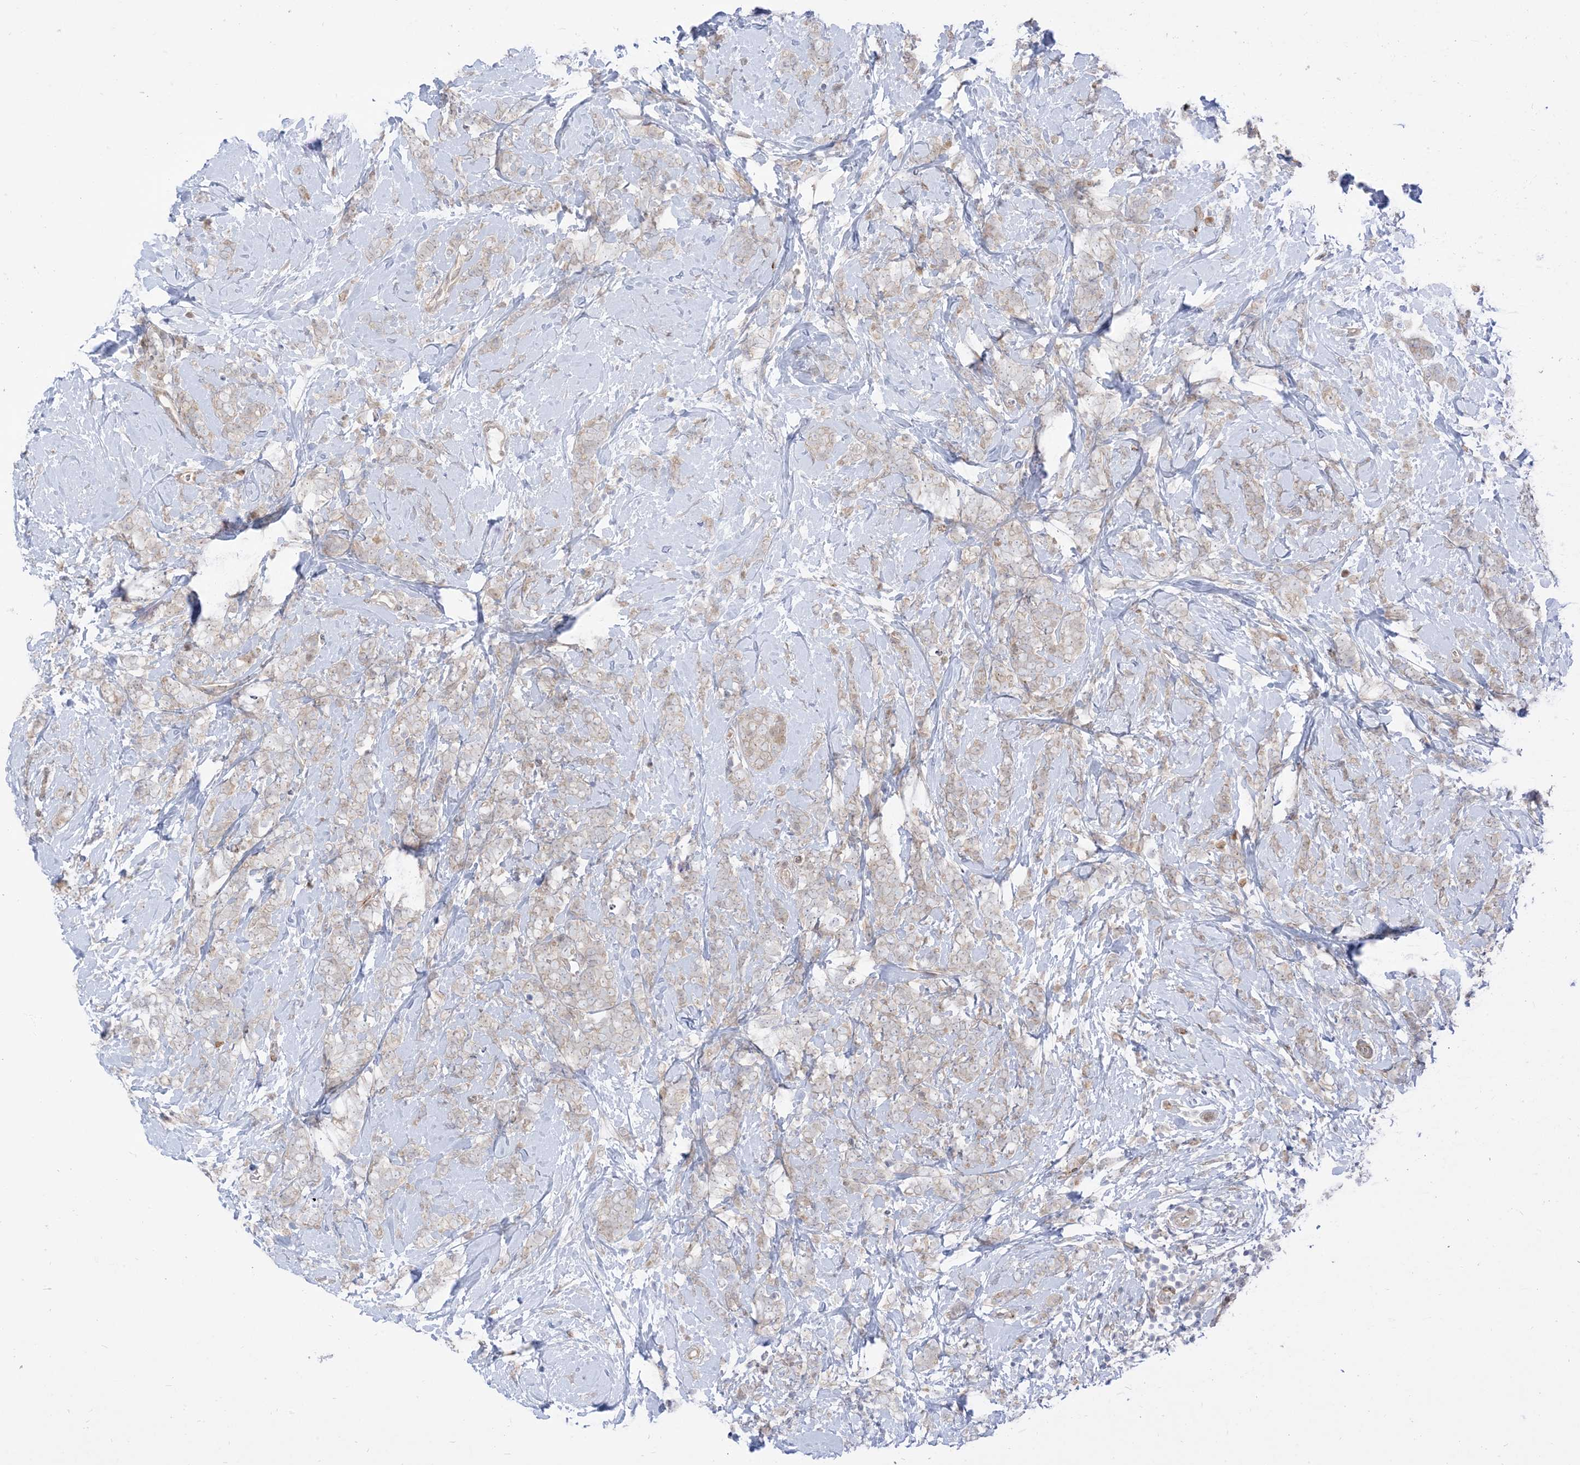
{"staining": {"intensity": "negative", "quantity": "none", "location": "none"}, "tissue": "breast cancer", "cell_type": "Tumor cells", "image_type": "cancer", "snomed": [{"axis": "morphology", "description": "Lobular carcinoma"}, {"axis": "topography", "description": "Breast"}], "caption": "An IHC histopathology image of lobular carcinoma (breast) is shown. There is no staining in tumor cells of lobular carcinoma (breast).", "gene": "RIN1", "patient": {"sex": "female", "age": 58}}